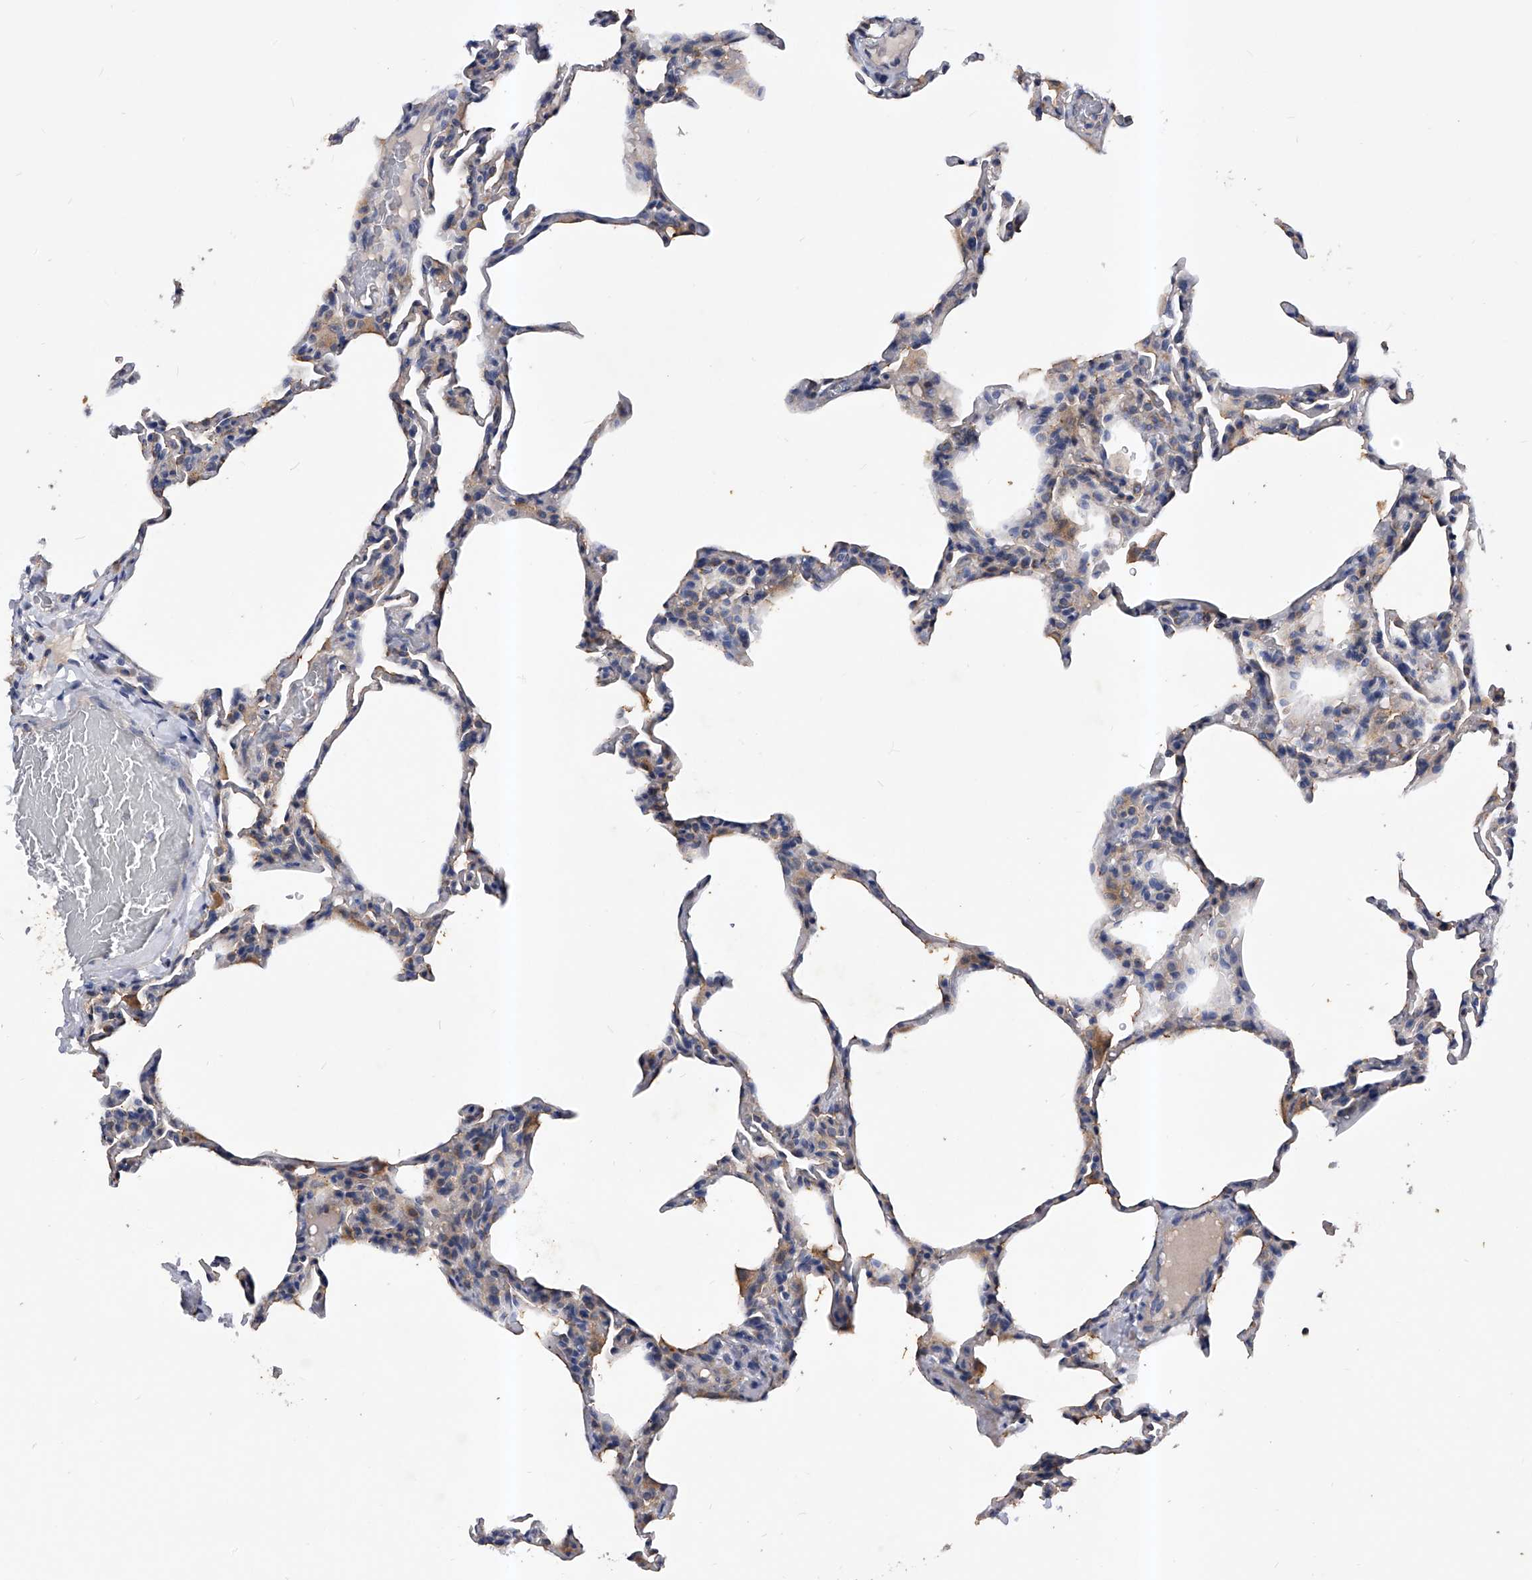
{"staining": {"intensity": "weak", "quantity": "<25%", "location": "cytoplasmic/membranous"}, "tissue": "lung", "cell_type": "Alveolar cells", "image_type": "normal", "snomed": [{"axis": "morphology", "description": "Normal tissue, NOS"}, {"axis": "topography", "description": "Lung"}], "caption": "This image is of benign lung stained with IHC to label a protein in brown with the nuclei are counter-stained blue. There is no positivity in alveolar cells. The staining is performed using DAB (3,3'-diaminobenzidine) brown chromogen with nuclei counter-stained in using hematoxylin.", "gene": "ARL4C", "patient": {"sex": "male", "age": 20}}